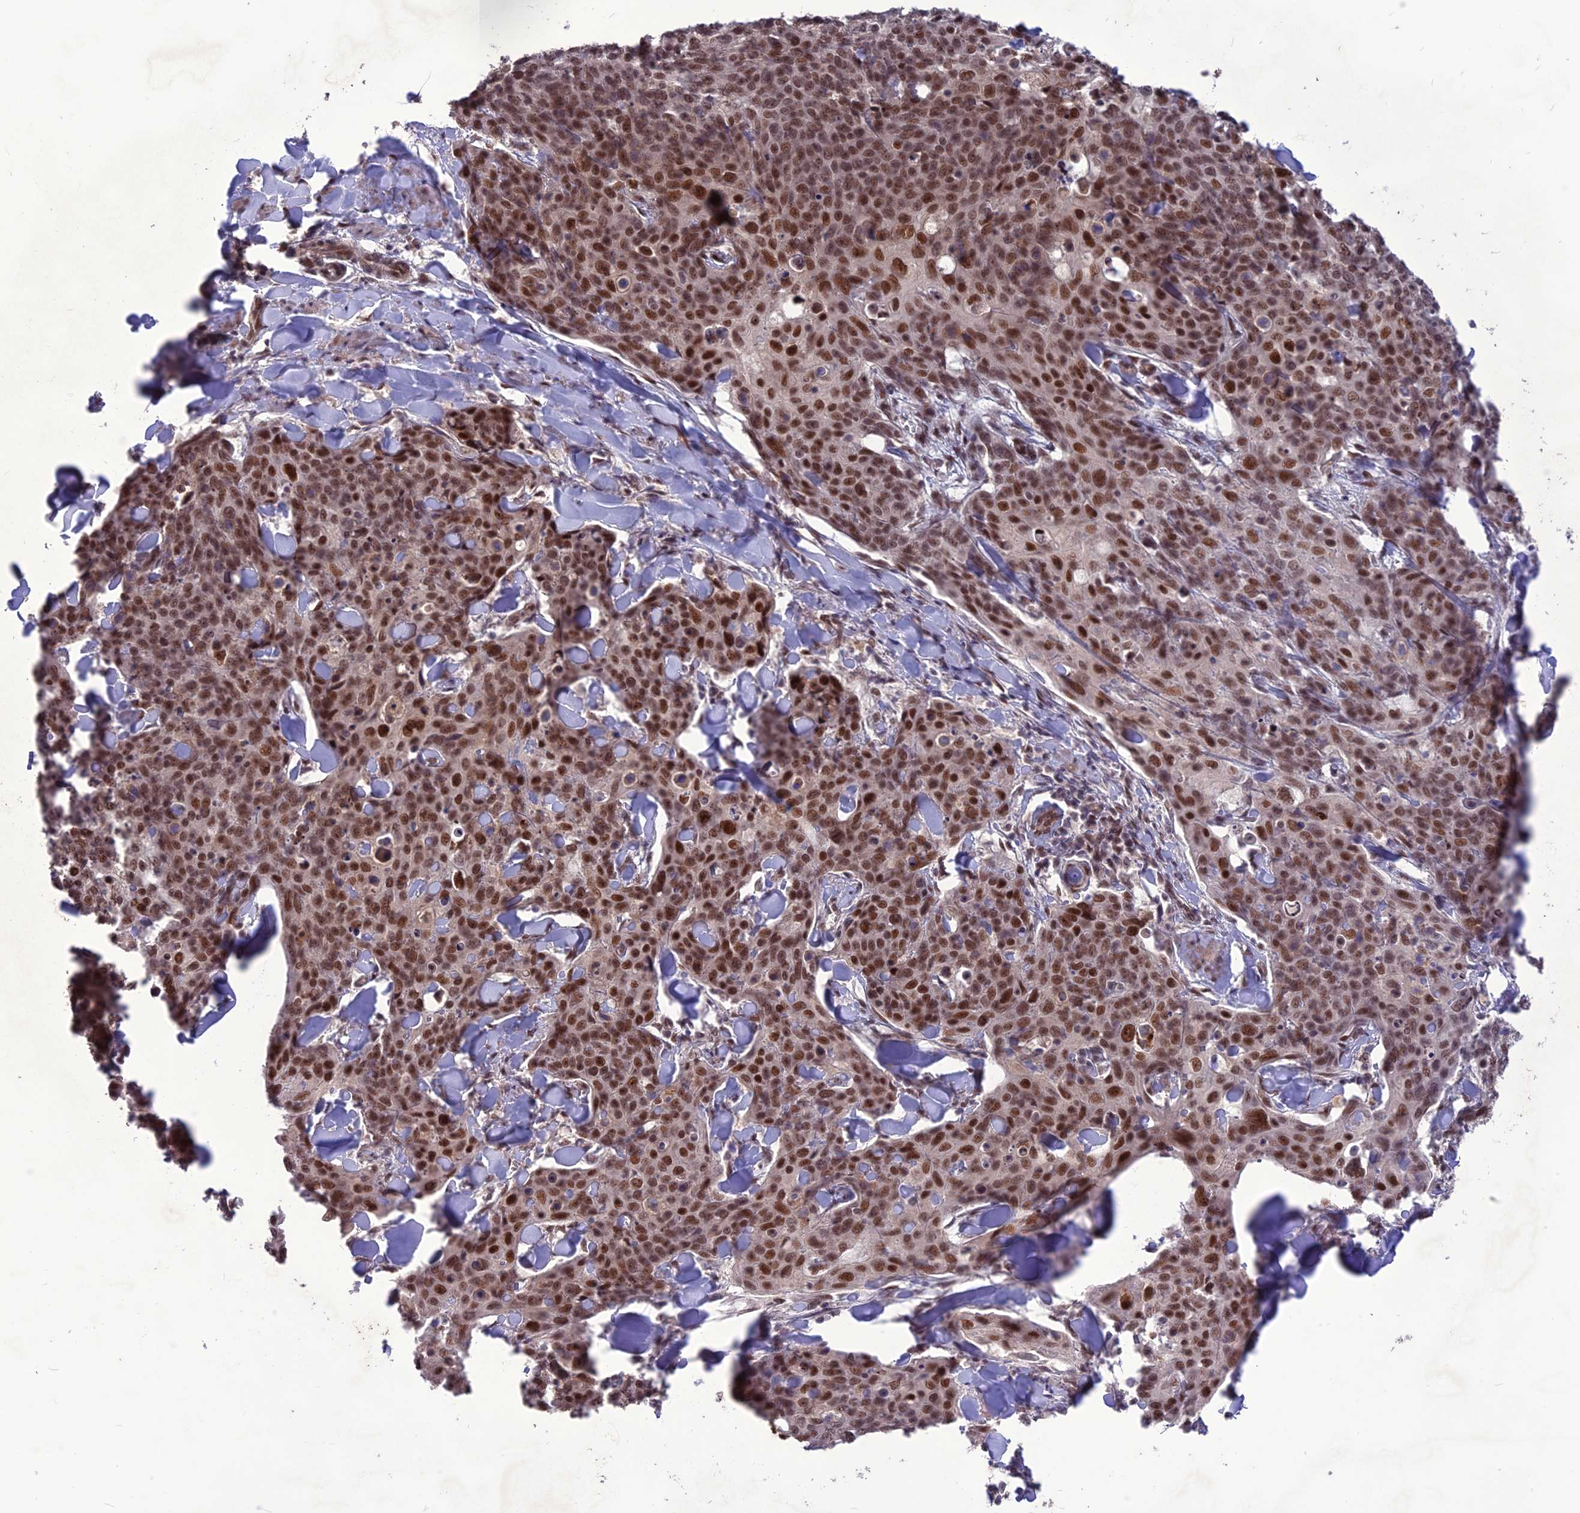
{"staining": {"intensity": "moderate", "quantity": ">75%", "location": "nuclear"}, "tissue": "skin cancer", "cell_type": "Tumor cells", "image_type": "cancer", "snomed": [{"axis": "morphology", "description": "Squamous cell carcinoma, NOS"}, {"axis": "topography", "description": "Skin"}, {"axis": "topography", "description": "Vulva"}], "caption": "Moderate nuclear positivity for a protein is identified in approximately >75% of tumor cells of squamous cell carcinoma (skin) using immunohistochemistry.", "gene": "DIS3", "patient": {"sex": "female", "age": 85}}